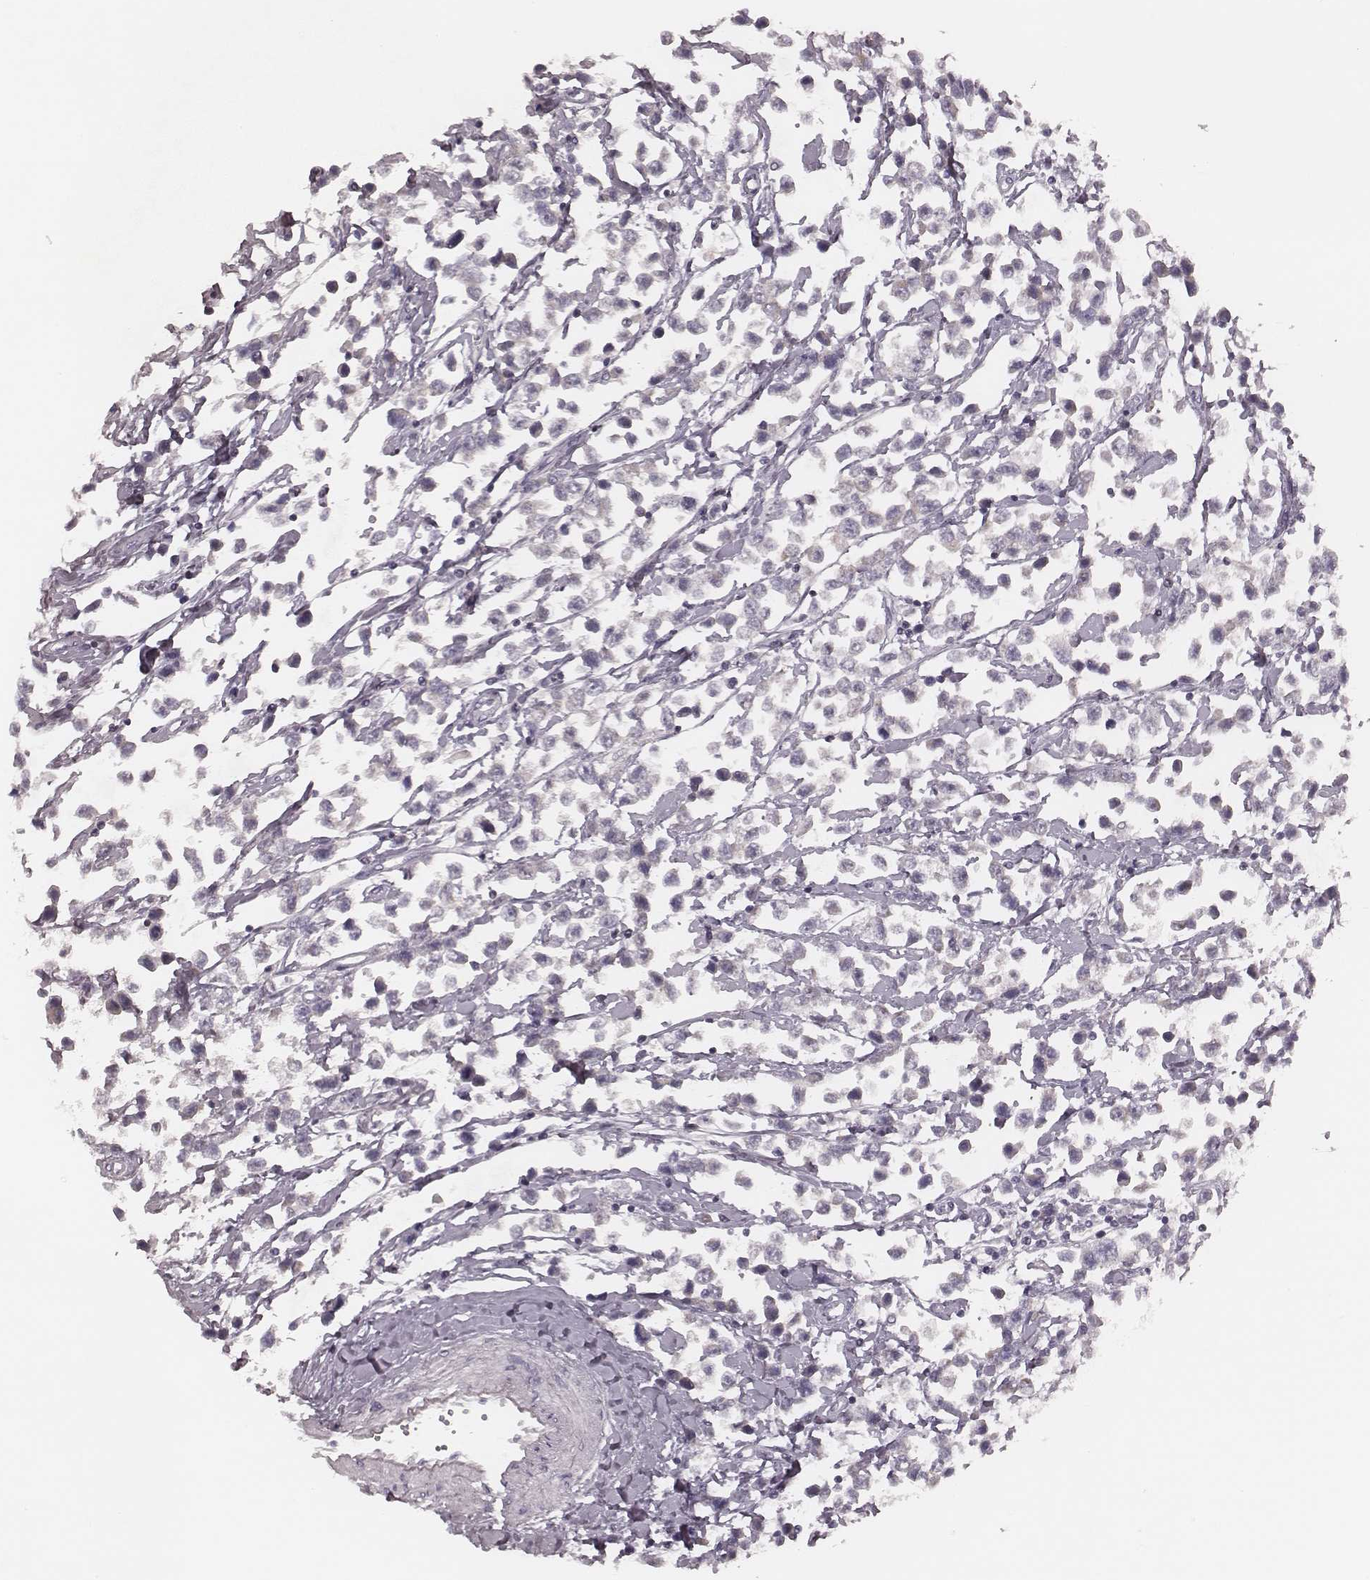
{"staining": {"intensity": "negative", "quantity": "none", "location": "none"}, "tissue": "testis cancer", "cell_type": "Tumor cells", "image_type": "cancer", "snomed": [{"axis": "morphology", "description": "Seminoma, NOS"}, {"axis": "topography", "description": "Testis"}], "caption": "Immunohistochemical staining of human testis cancer demonstrates no significant staining in tumor cells.", "gene": "MSX1", "patient": {"sex": "male", "age": 34}}